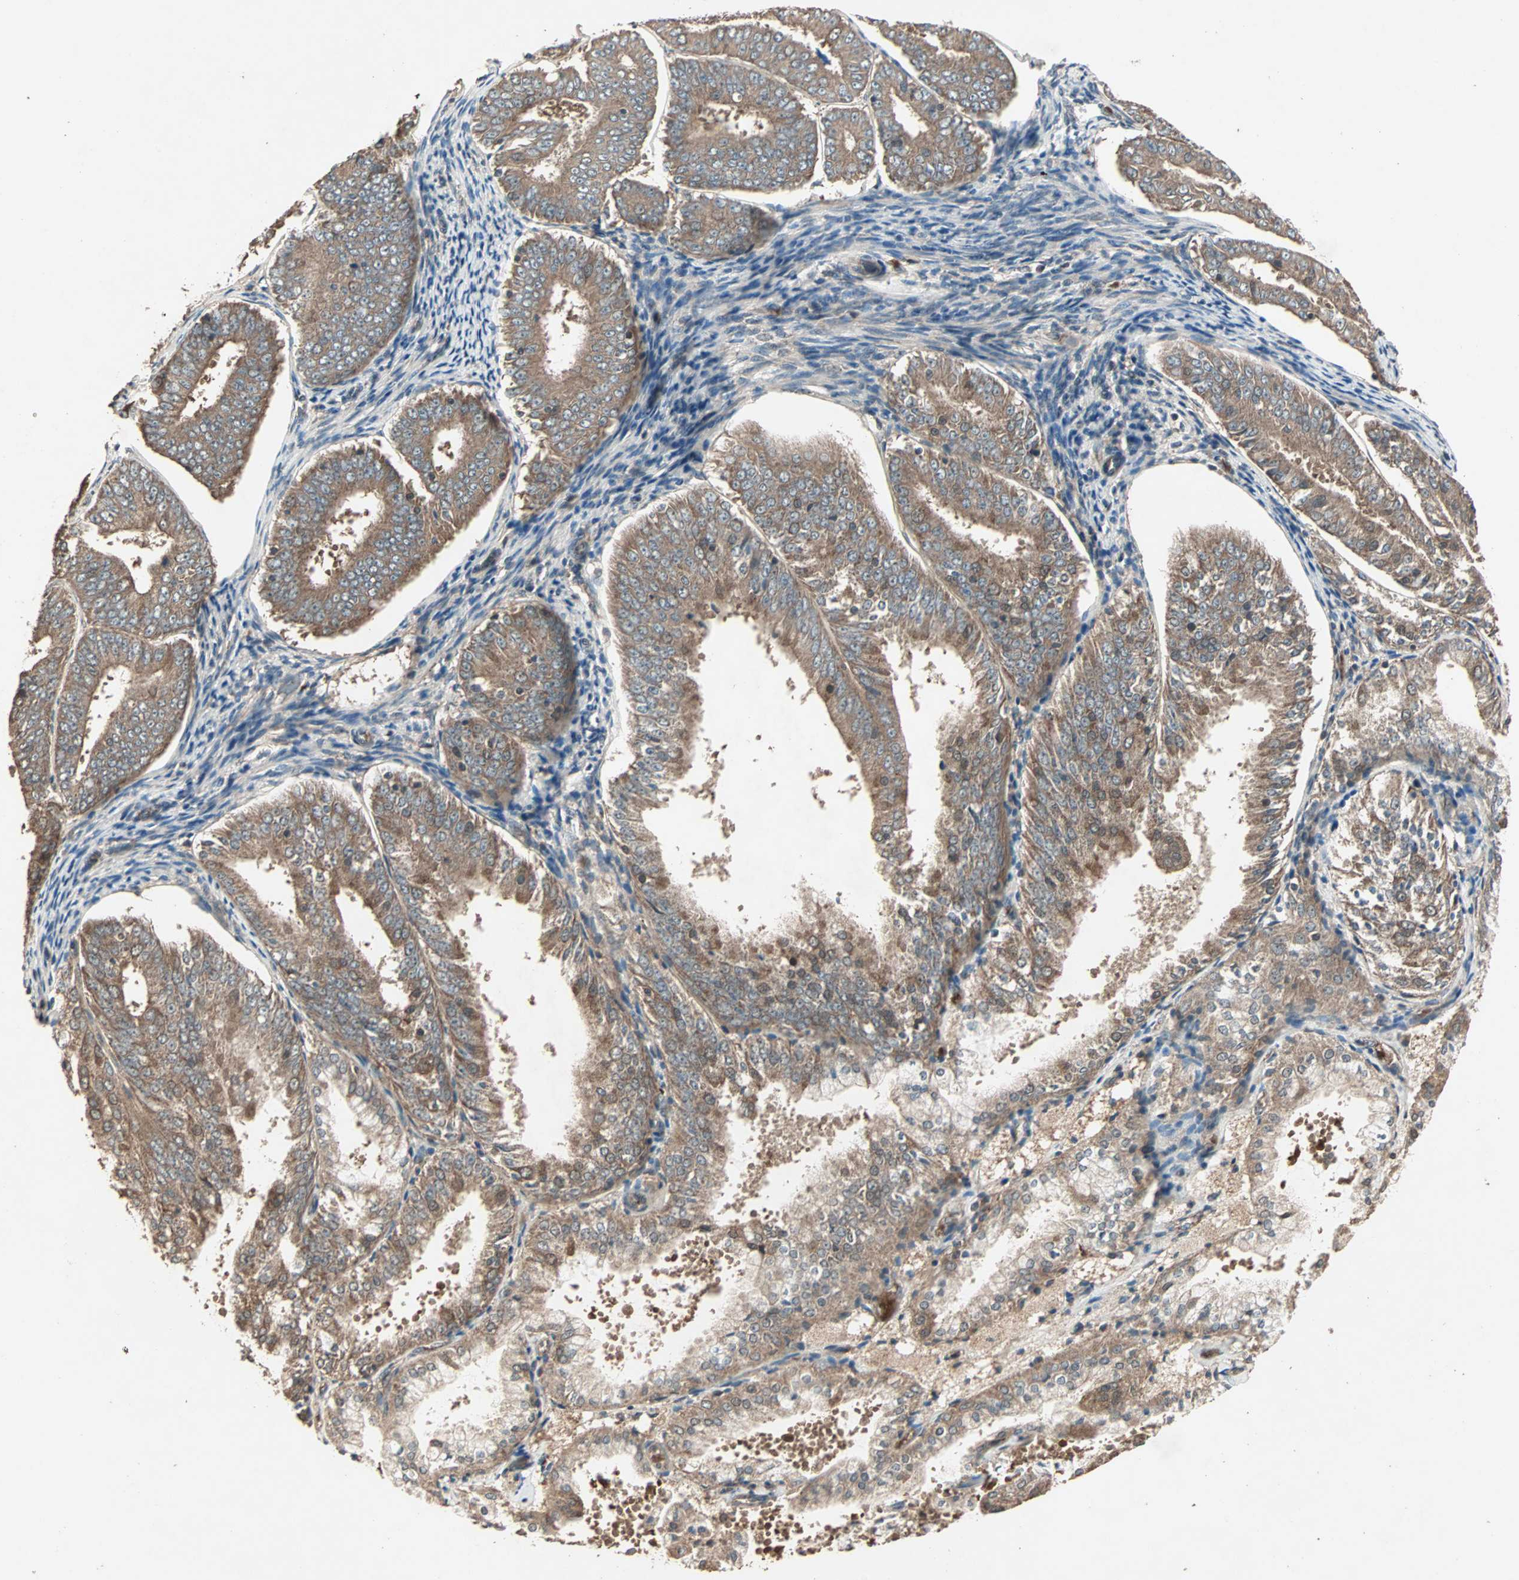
{"staining": {"intensity": "moderate", "quantity": ">75%", "location": "cytoplasmic/membranous"}, "tissue": "endometrial cancer", "cell_type": "Tumor cells", "image_type": "cancer", "snomed": [{"axis": "morphology", "description": "Adenocarcinoma, NOS"}, {"axis": "topography", "description": "Endometrium"}], "caption": "This is an image of IHC staining of endometrial cancer, which shows moderate positivity in the cytoplasmic/membranous of tumor cells.", "gene": "UBAC1", "patient": {"sex": "female", "age": 63}}